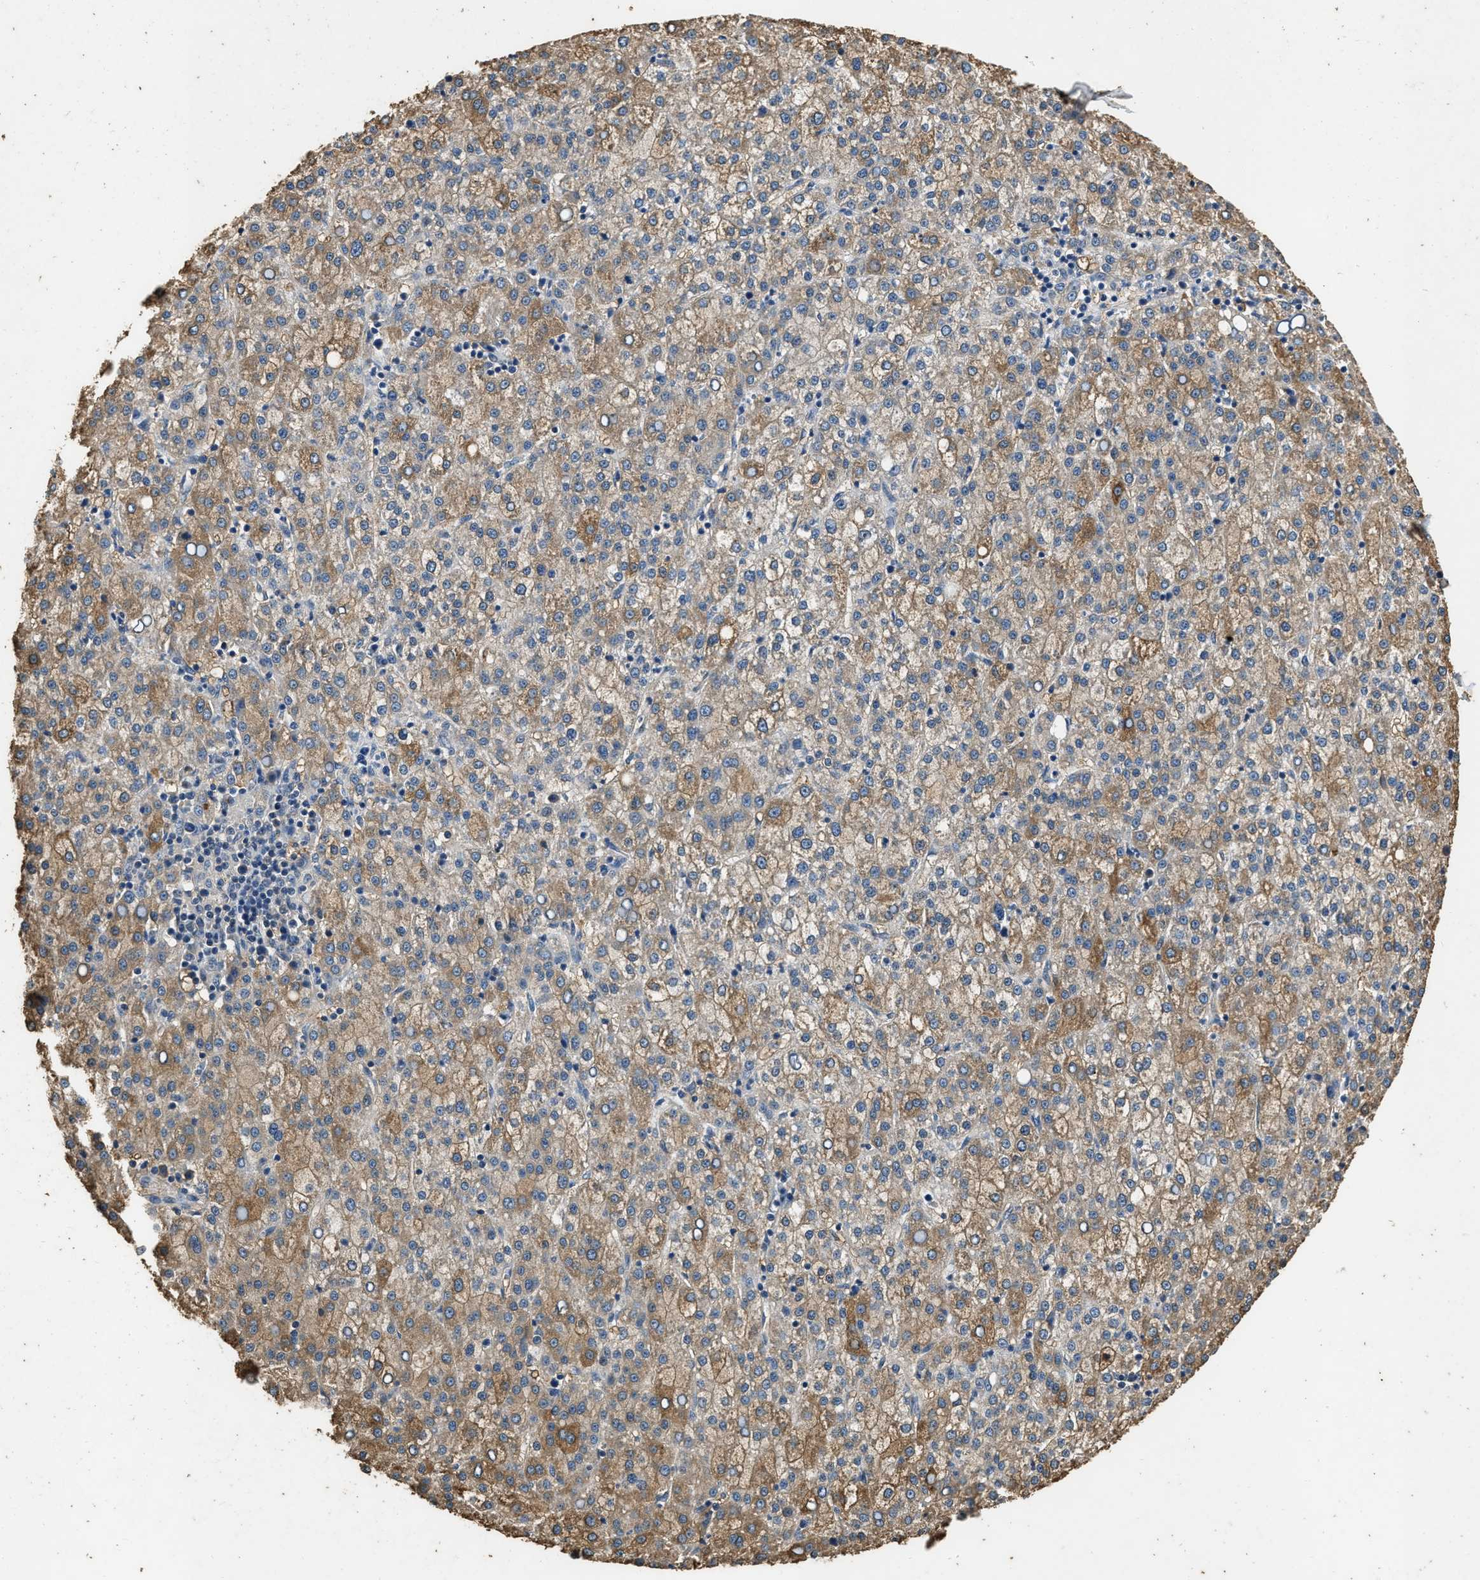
{"staining": {"intensity": "moderate", "quantity": "25%-75%", "location": "cytoplasmic/membranous"}, "tissue": "liver cancer", "cell_type": "Tumor cells", "image_type": "cancer", "snomed": [{"axis": "morphology", "description": "Carcinoma, Hepatocellular, NOS"}, {"axis": "topography", "description": "Liver"}], "caption": "The histopathology image shows staining of liver hepatocellular carcinoma, revealing moderate cytoplasmic/membranous protein positivity (brown color) within tumor cells. (DAB IHC with brightfield microscopy, high magnification).", "gene": "MIB1", "patient": {"sex": "female", "age": 58}}